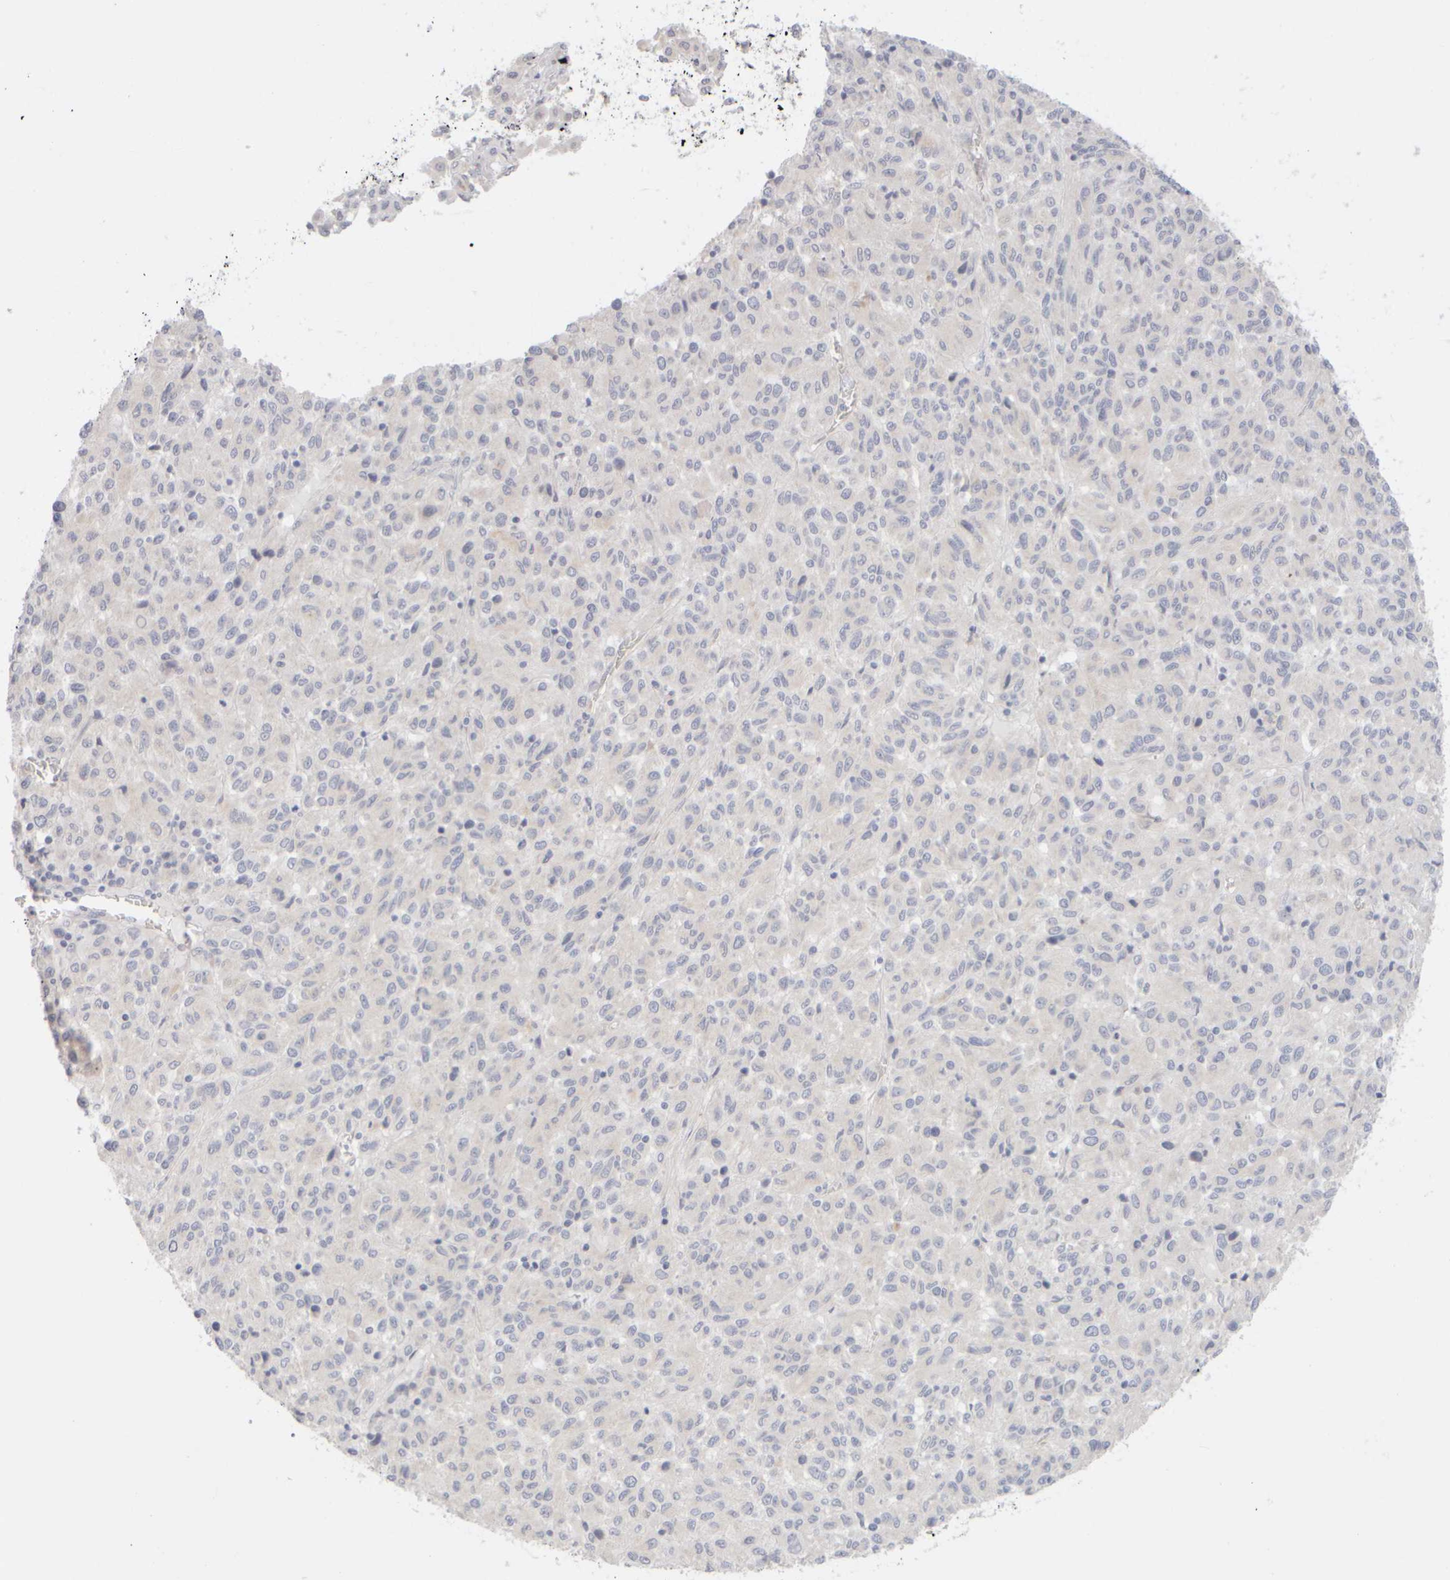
{"staining": {"intensity": "negative", "quantity": "none", "location": "none"}, "tissue": "melanoma", "cell_type": "Tumor cells", "image_type": "cancer", "snomed": [{"axis": "morphology", "description": "Malignant melanoma, Metastatic site"}, {"axis": "topography", "description": "Lung"}], "caption": "Tumor cells are negative for brown protein staining in melanoma. (DAB (3,3'-diaminobenzidine) IHC visualized using brightfield microscopy, high magnification).", "gene": "GOPC", "patient": {"sex": "male", "age": 64}}